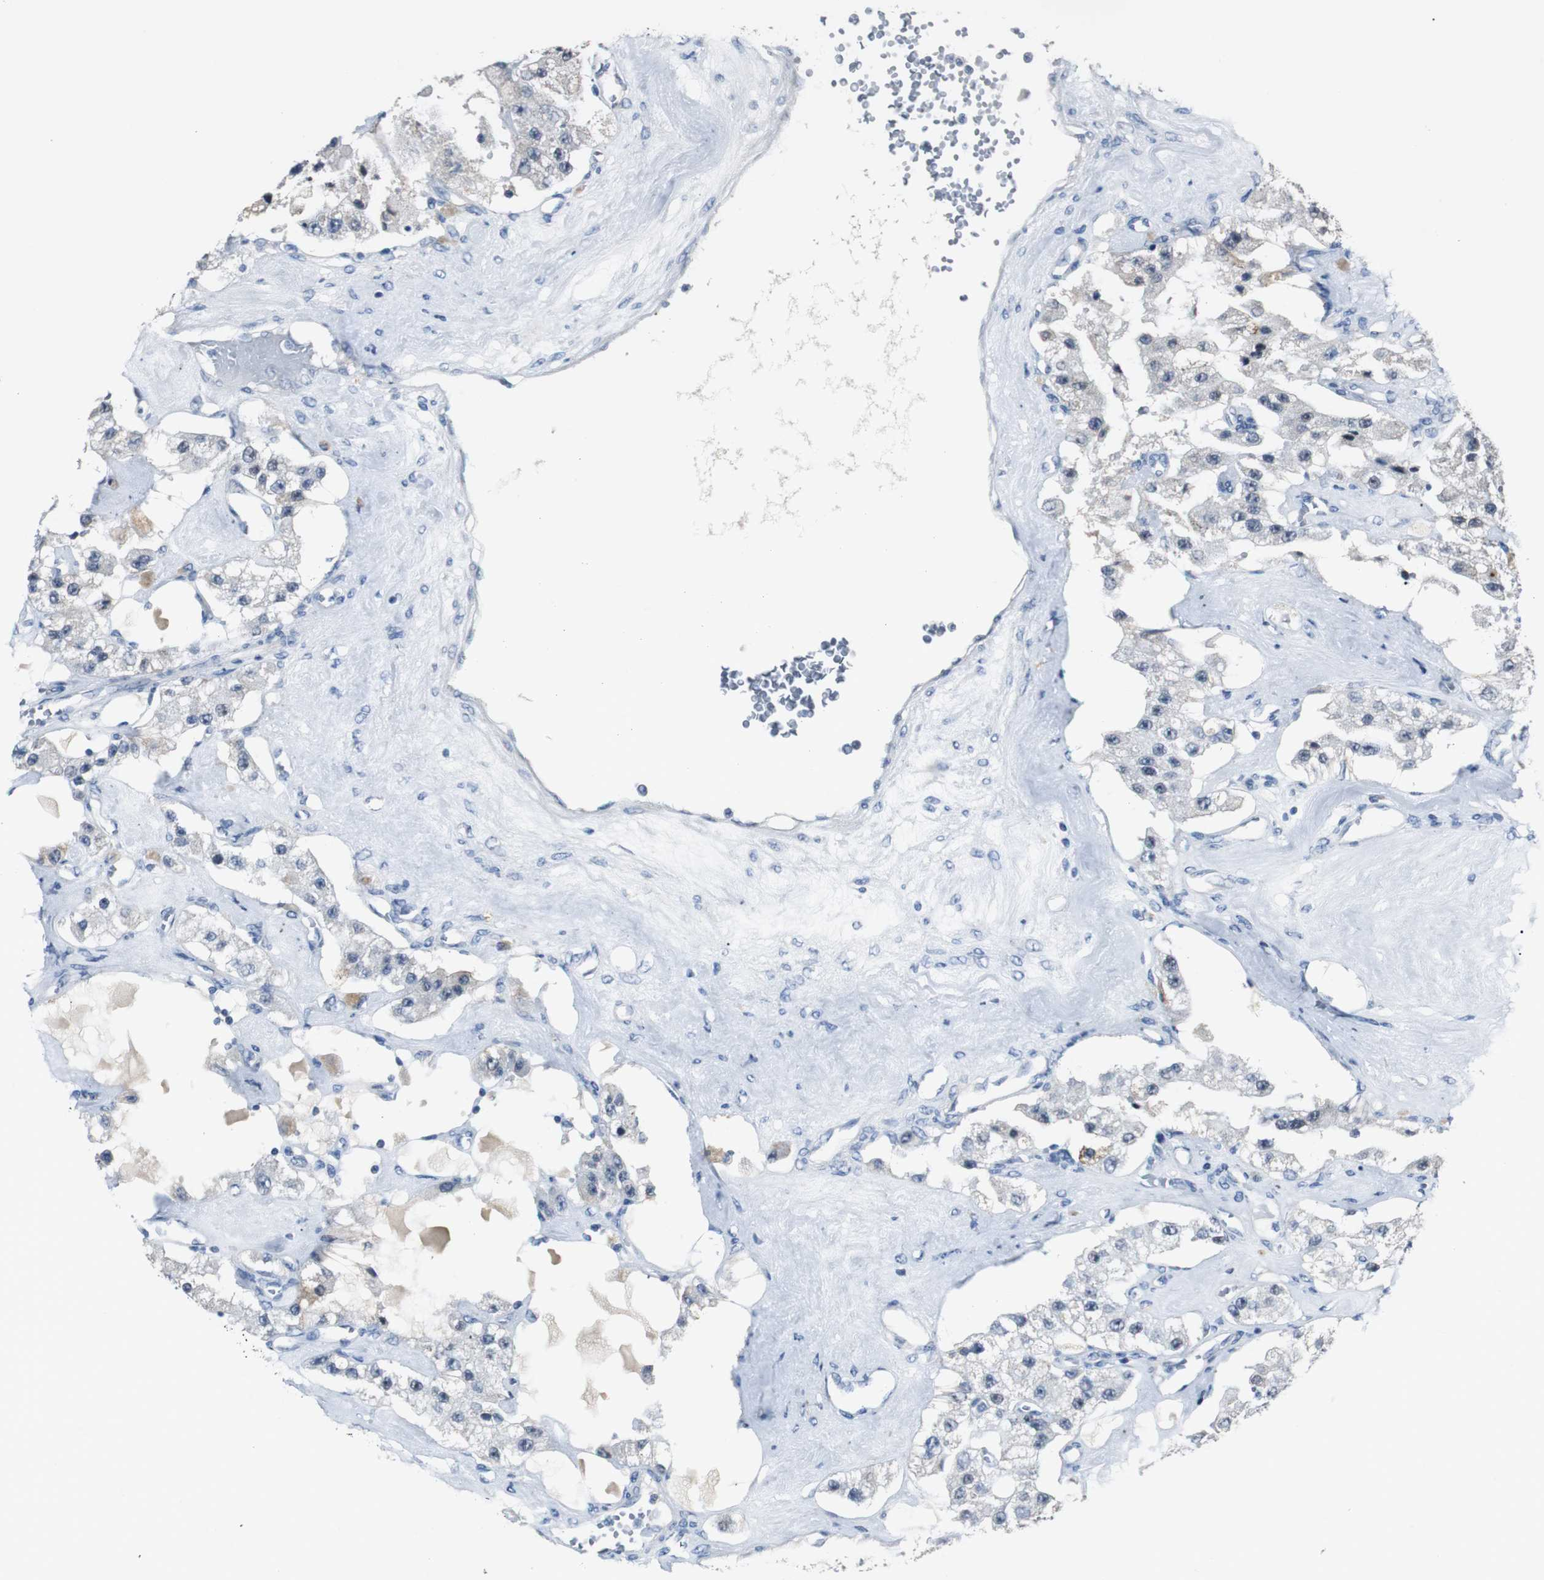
{"staining": {"intensity": "weak", "quantity": "<25%", "location": "cytoplasmic/membranous"}, "tissue": "carcinoid", "cell_type": "Tumor cells", "image_type": "cancer", "snomed": [{"axis": "morphology", "description": "Carcinoid, malignant, NOS"}, {"axis": "topography", "description": "Pancreas"}], "caption": "DAB (3,3'-diaminobenzidine) immunohistochemical staining of malignant carcinoid demonstrates no significant expression in tumor cells.", "gene": "MYT1", "patient": {"sex": "male", "age": 41}}